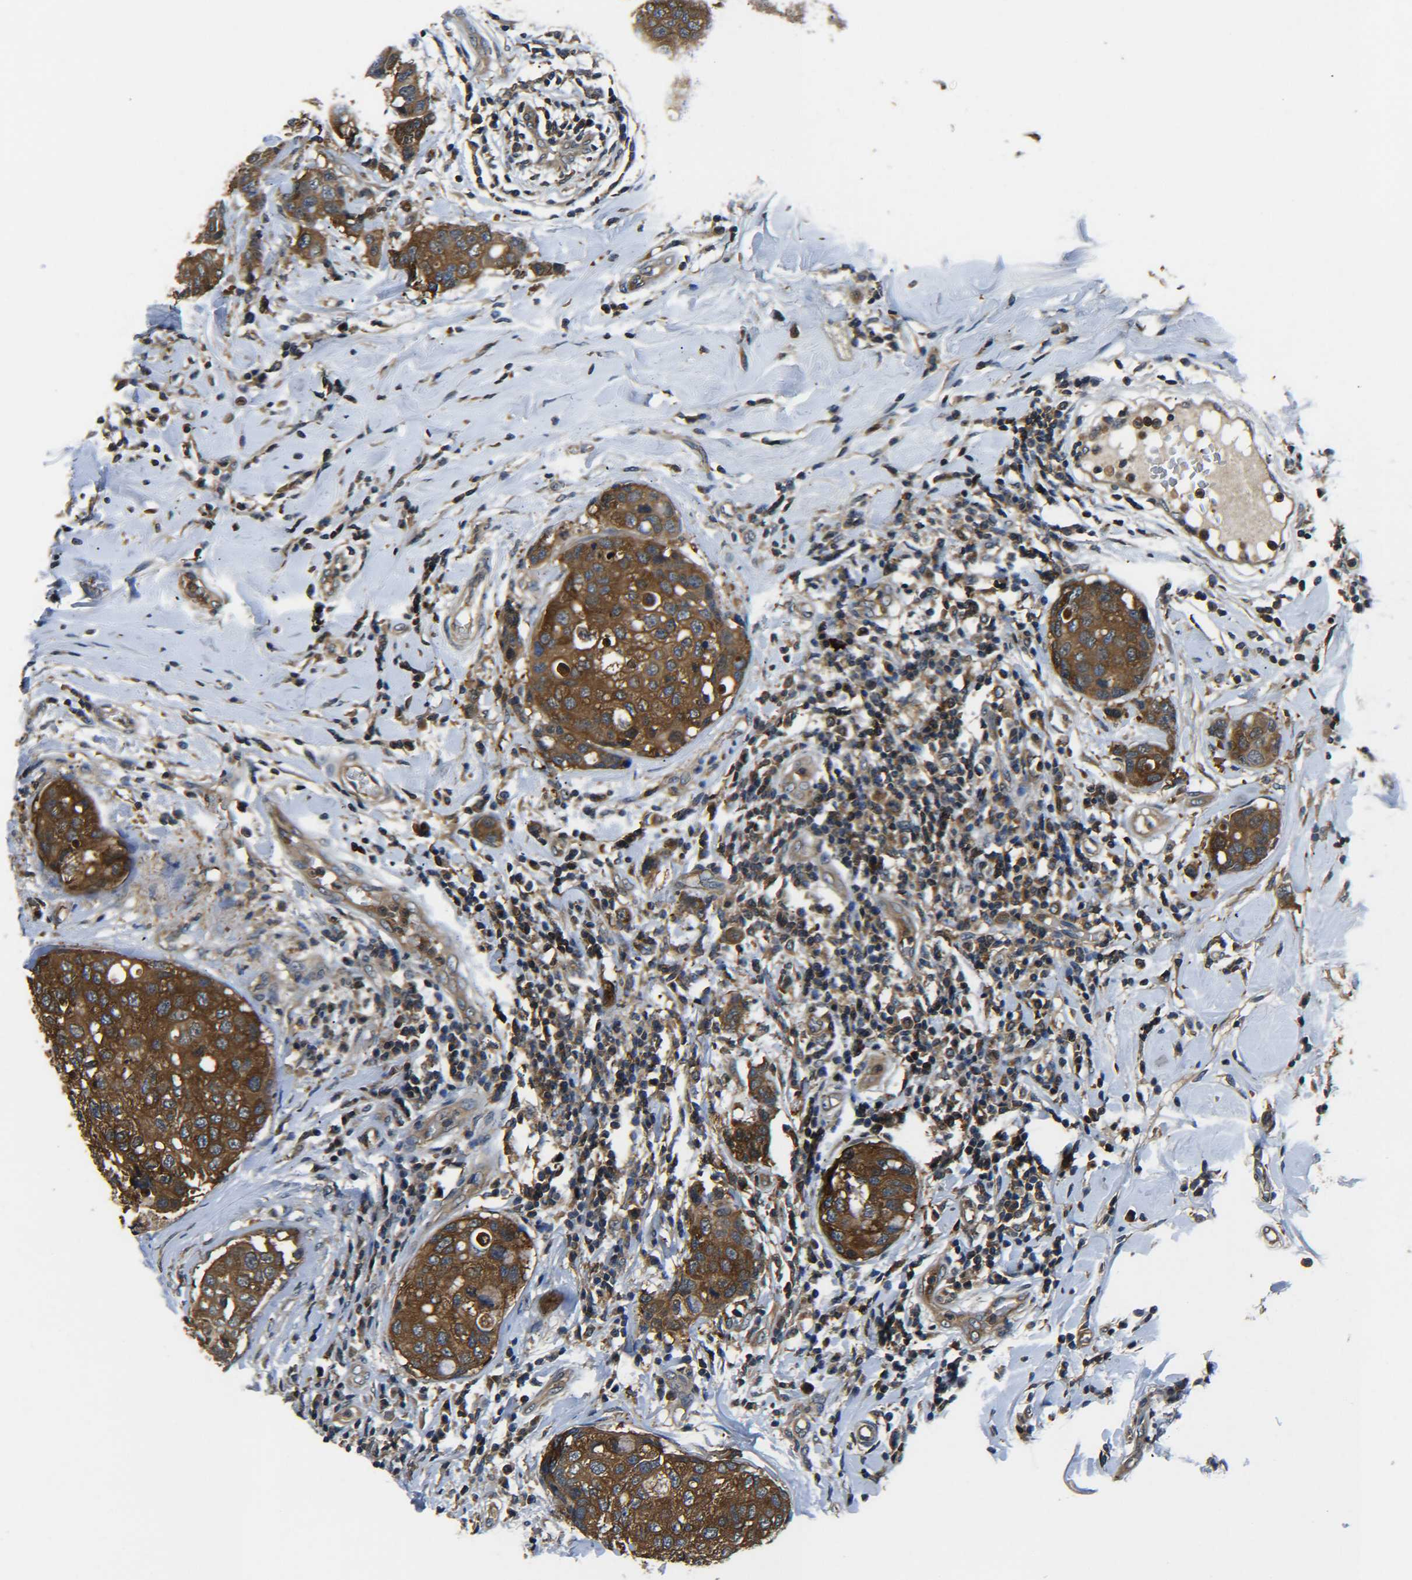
{"staining": {"intensity": "strong", "quantity": ">75%", "location": "cytoplasmic/membranous"}, "tissue": "breast cancer", "cell_type": "Tumor cells", "image_type": "cancer", "snomed": [{"axis": "morphology", "description": "Duct carcinoma"}, {"axis": "topography", "description": "Breast"}], "caption": "The micrograph exhibits immunohistochemical staining of intraductal carcinoma (breast). There is strong cytoplasmic/membranous positivity is identified in about >75% of tumor cells.", "gene": "PREB", "patient": {"sex": "female", "age": 27}}